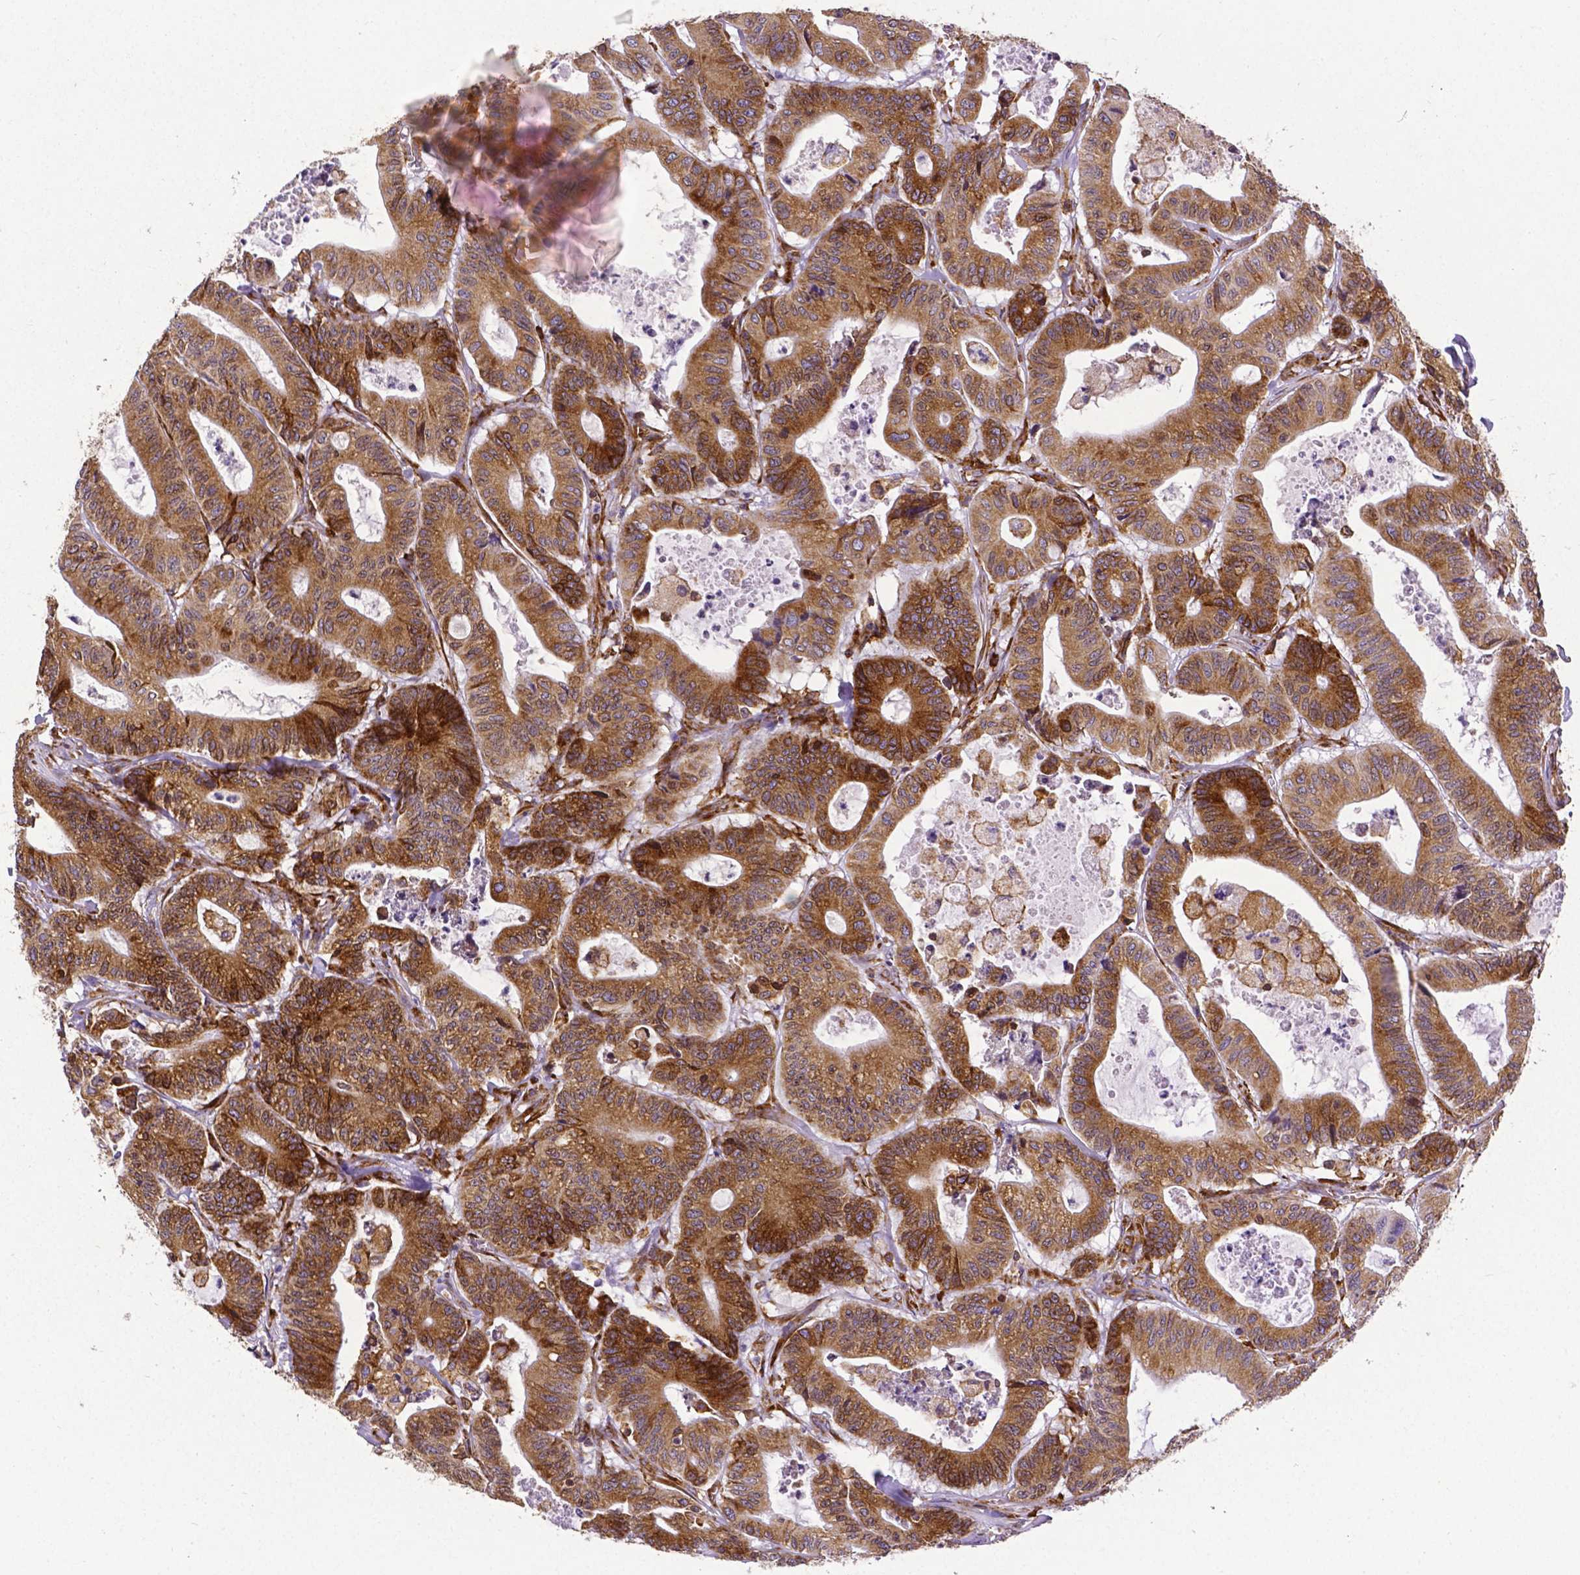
{"staining": {"intensity": "strong", "quantity": ">75%", "location": "cytoplasmic/membranous"}, "tissue": "colorectal cancer", "cell_type": "Tumor cells", "image_type": "cancer", "snomed": [{"axis": "morphology", "description": "Adenocarcinoma, NOS"}, {"axis": "topography", "description": "Colon"}], "caption": "Colorectal adenocarcinoma stained for a protein demonstrates strong cytoplasmic/membranous positivity in tumor cells. (brown staining indicates protein expression, while blue staining denotes nuclei).", "gene": "MTDH", "patient": {"sex": "female", "age": 84}}